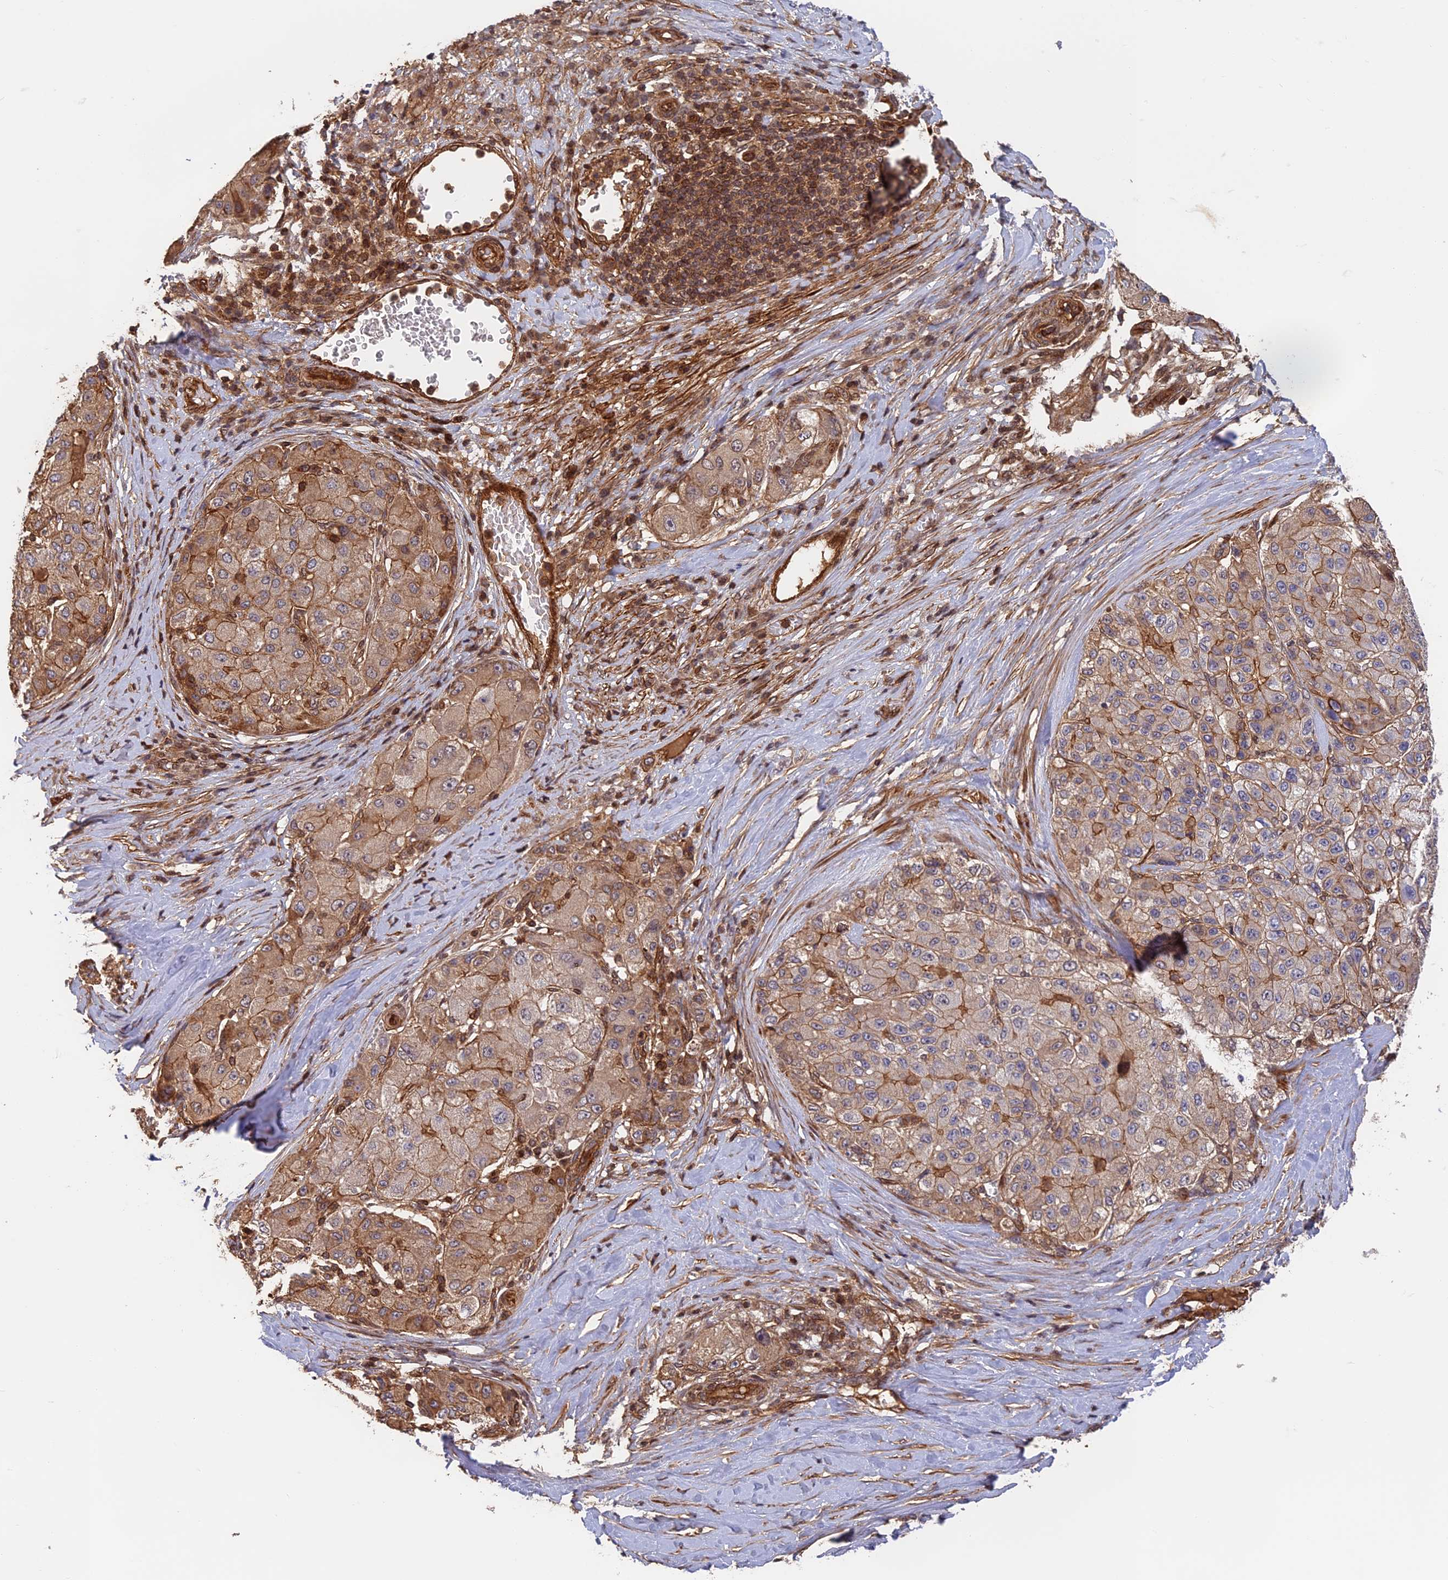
{"staining": {"intensity": "moderate", "quantity": ">75%", "location": "cytoplasmic/membranous"}, "tissue": "liver cancer", "cell_type": "Tumor cells", "image_type": "cancer", "snomed": [{"axis": "morphology", "description": "Carcinoma, Hepatocellular, NOS"}, {"axis": "topography", "description": "Liver"}], "caption": "Moderate cytoplasmic/membranous expression for a protein is identified in approximately >75% of tumor cells of liver cancer using immunohistochemistry (IHC).", "gene": "OSBPL1A", "patient": {"sex": "male", "age": 80}}